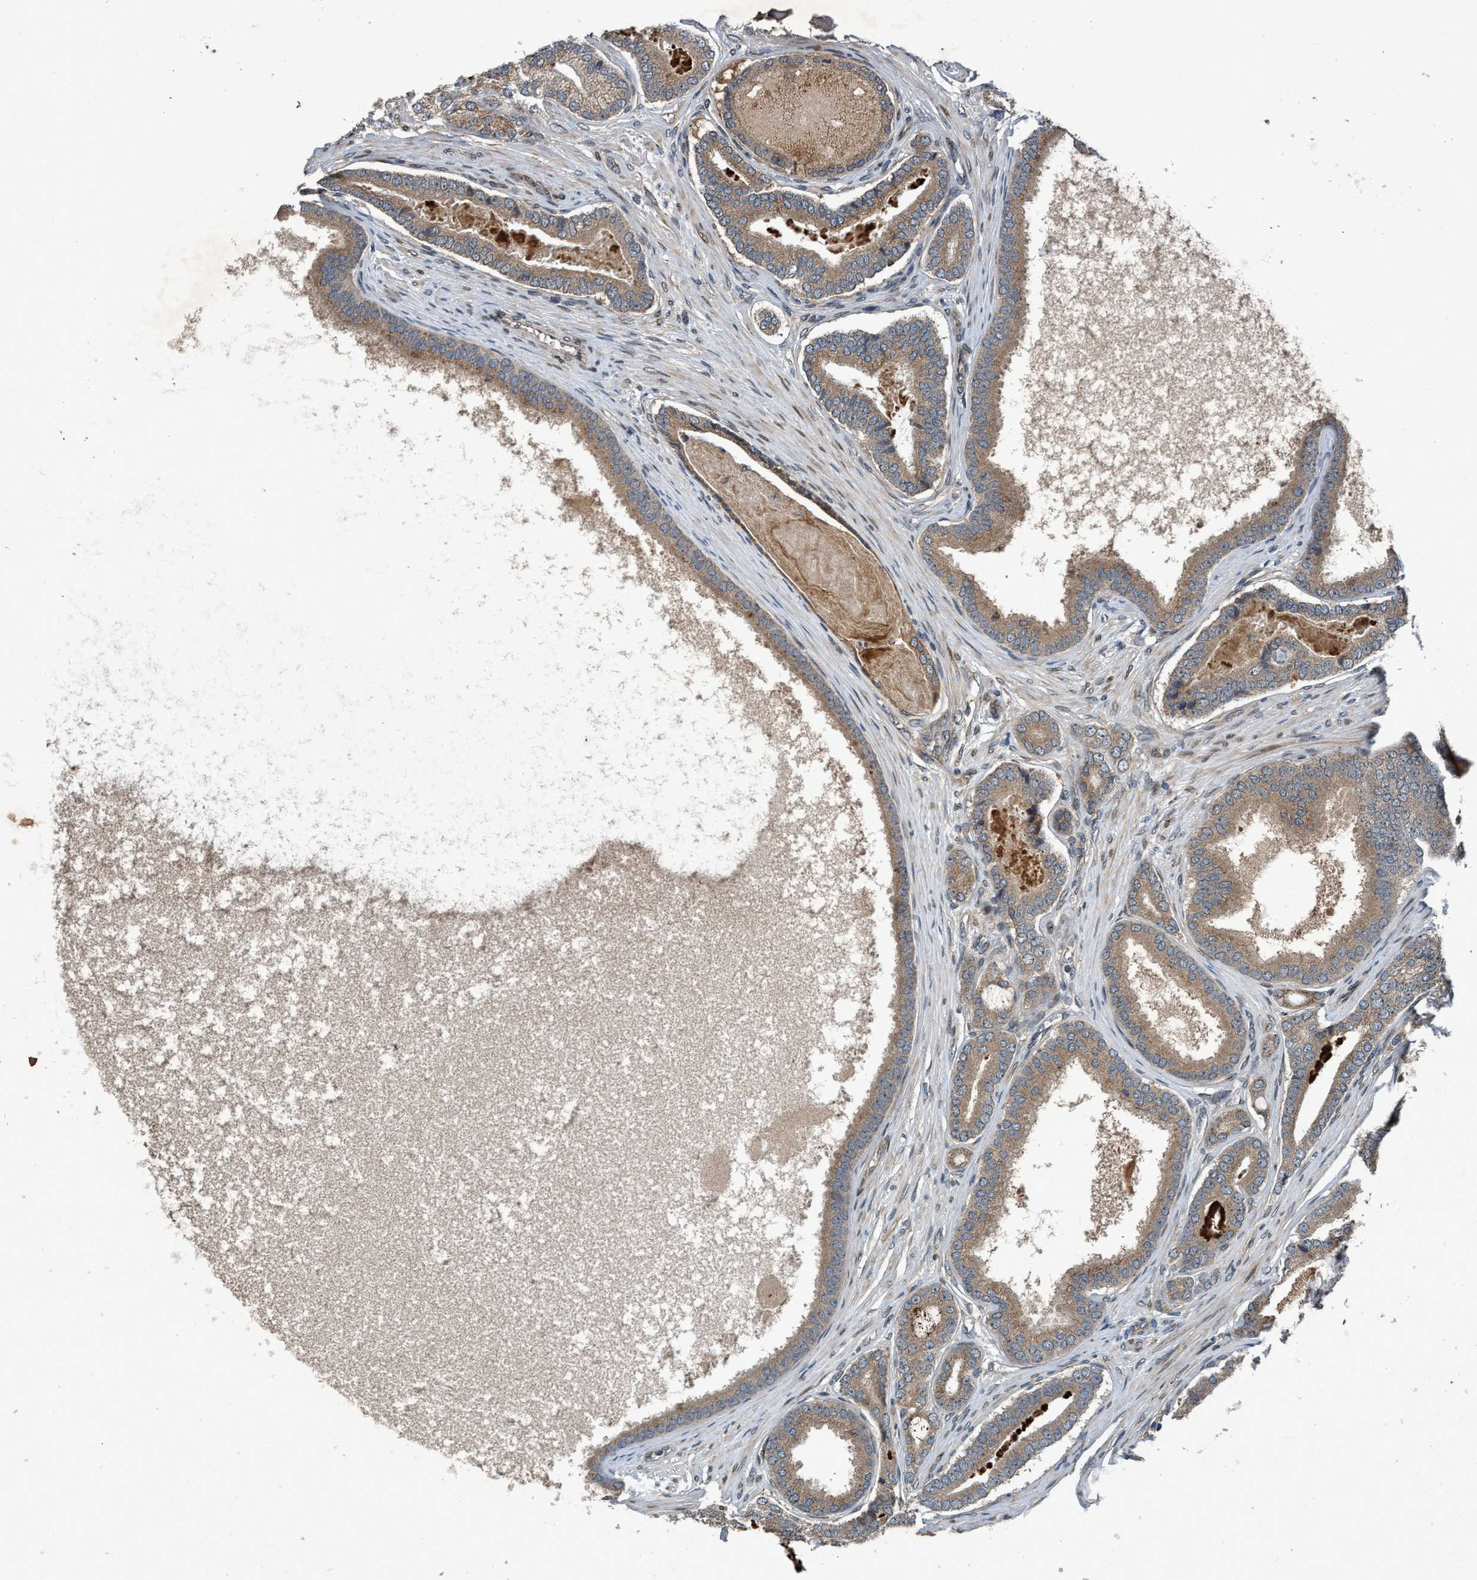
{"staining": {"intensity": "weak", "quantity": "<25%", "location": "cytoplasmic/membranous"}, "tissue": "prostate cancer", "cell_type": "Tumor cells", "image_type": "cancer", "snomed": [{"axis": "morphology", "description": "Adenocarcinoma, High grade"}, {"axis": "topography", "description": "Prostate"}], "caption": "An image of human adenocarcinoma (high-grade) (prostate) is negative for staining in tumor cells. (Brightfield microscopy of DAB immunohistochemistry (IHC) at high magnification).", "gene": "MACC1", "patient": {"sex": "male", "age": 60}}